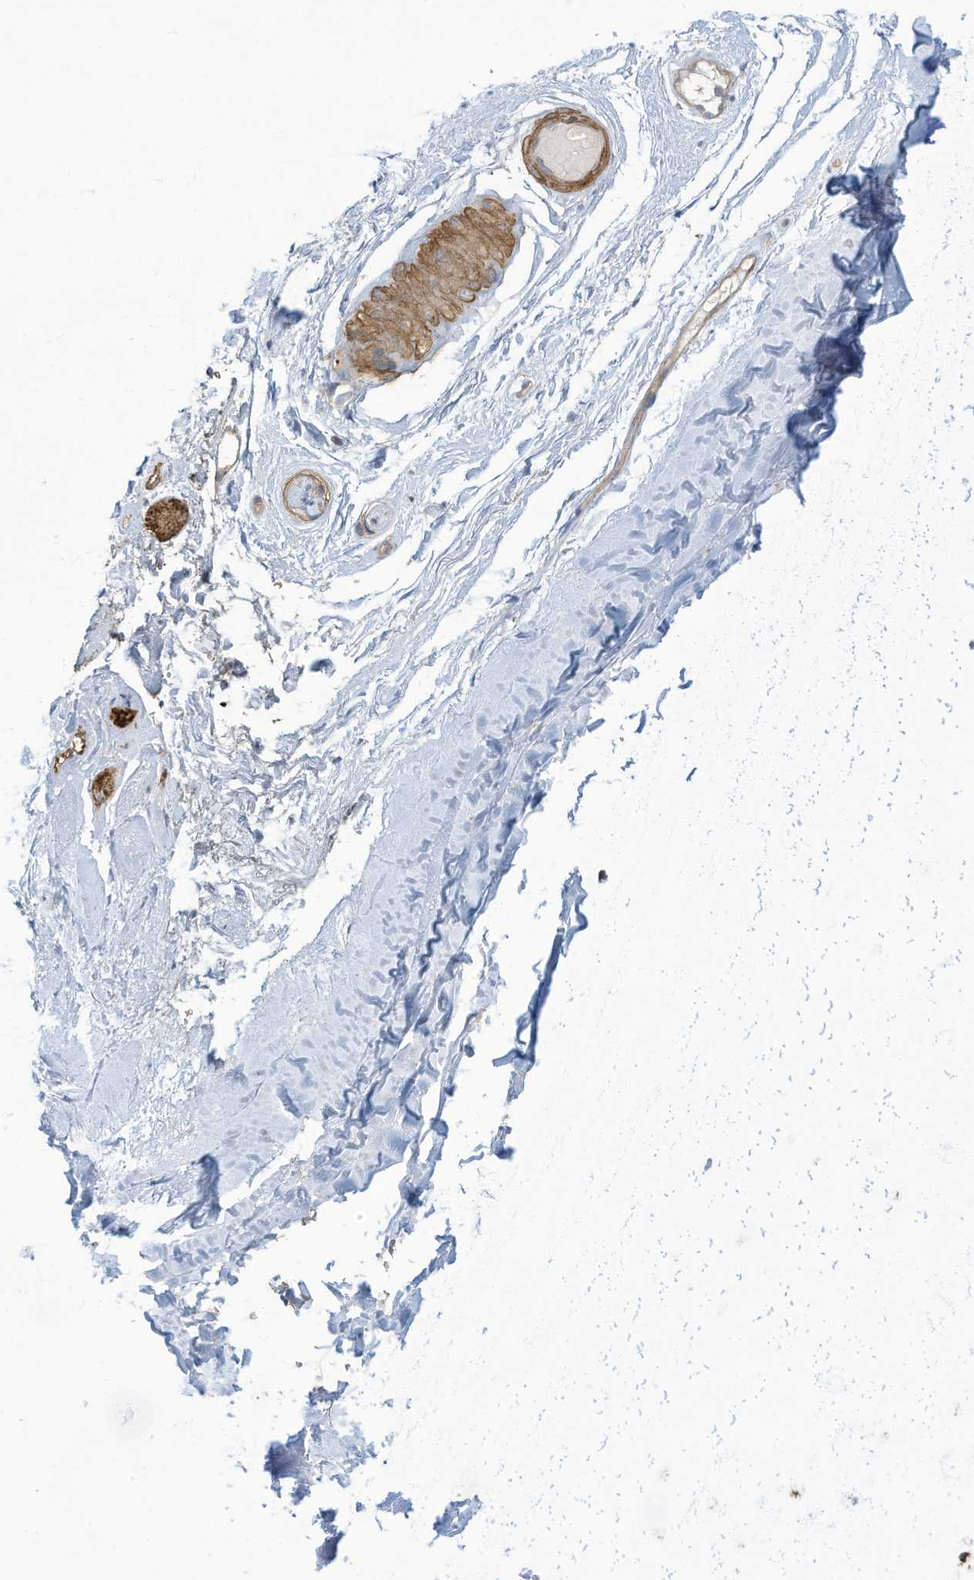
{"staining": {"intensity": "negative", "quantity": "none", "location": "none"}, "tissue": "adipose tissue", "cell_type": "Adipocytes", "image_type": "normal", "snomed": [{"axis": "morphology", "description": "Normal tissue, NOS"}, {"axis": "morphology", "description": "Basal cell carcinoma"}, {"axis": "topography", "description": "Skin"}], "caption": "Adipocytes show no significant protein staining in benign adipose tissue. (Immunohistochemistry, brightfield microscopy, high magnification).", "gene": "ADI1", "patient": {"sex": "female", "age": 89}}